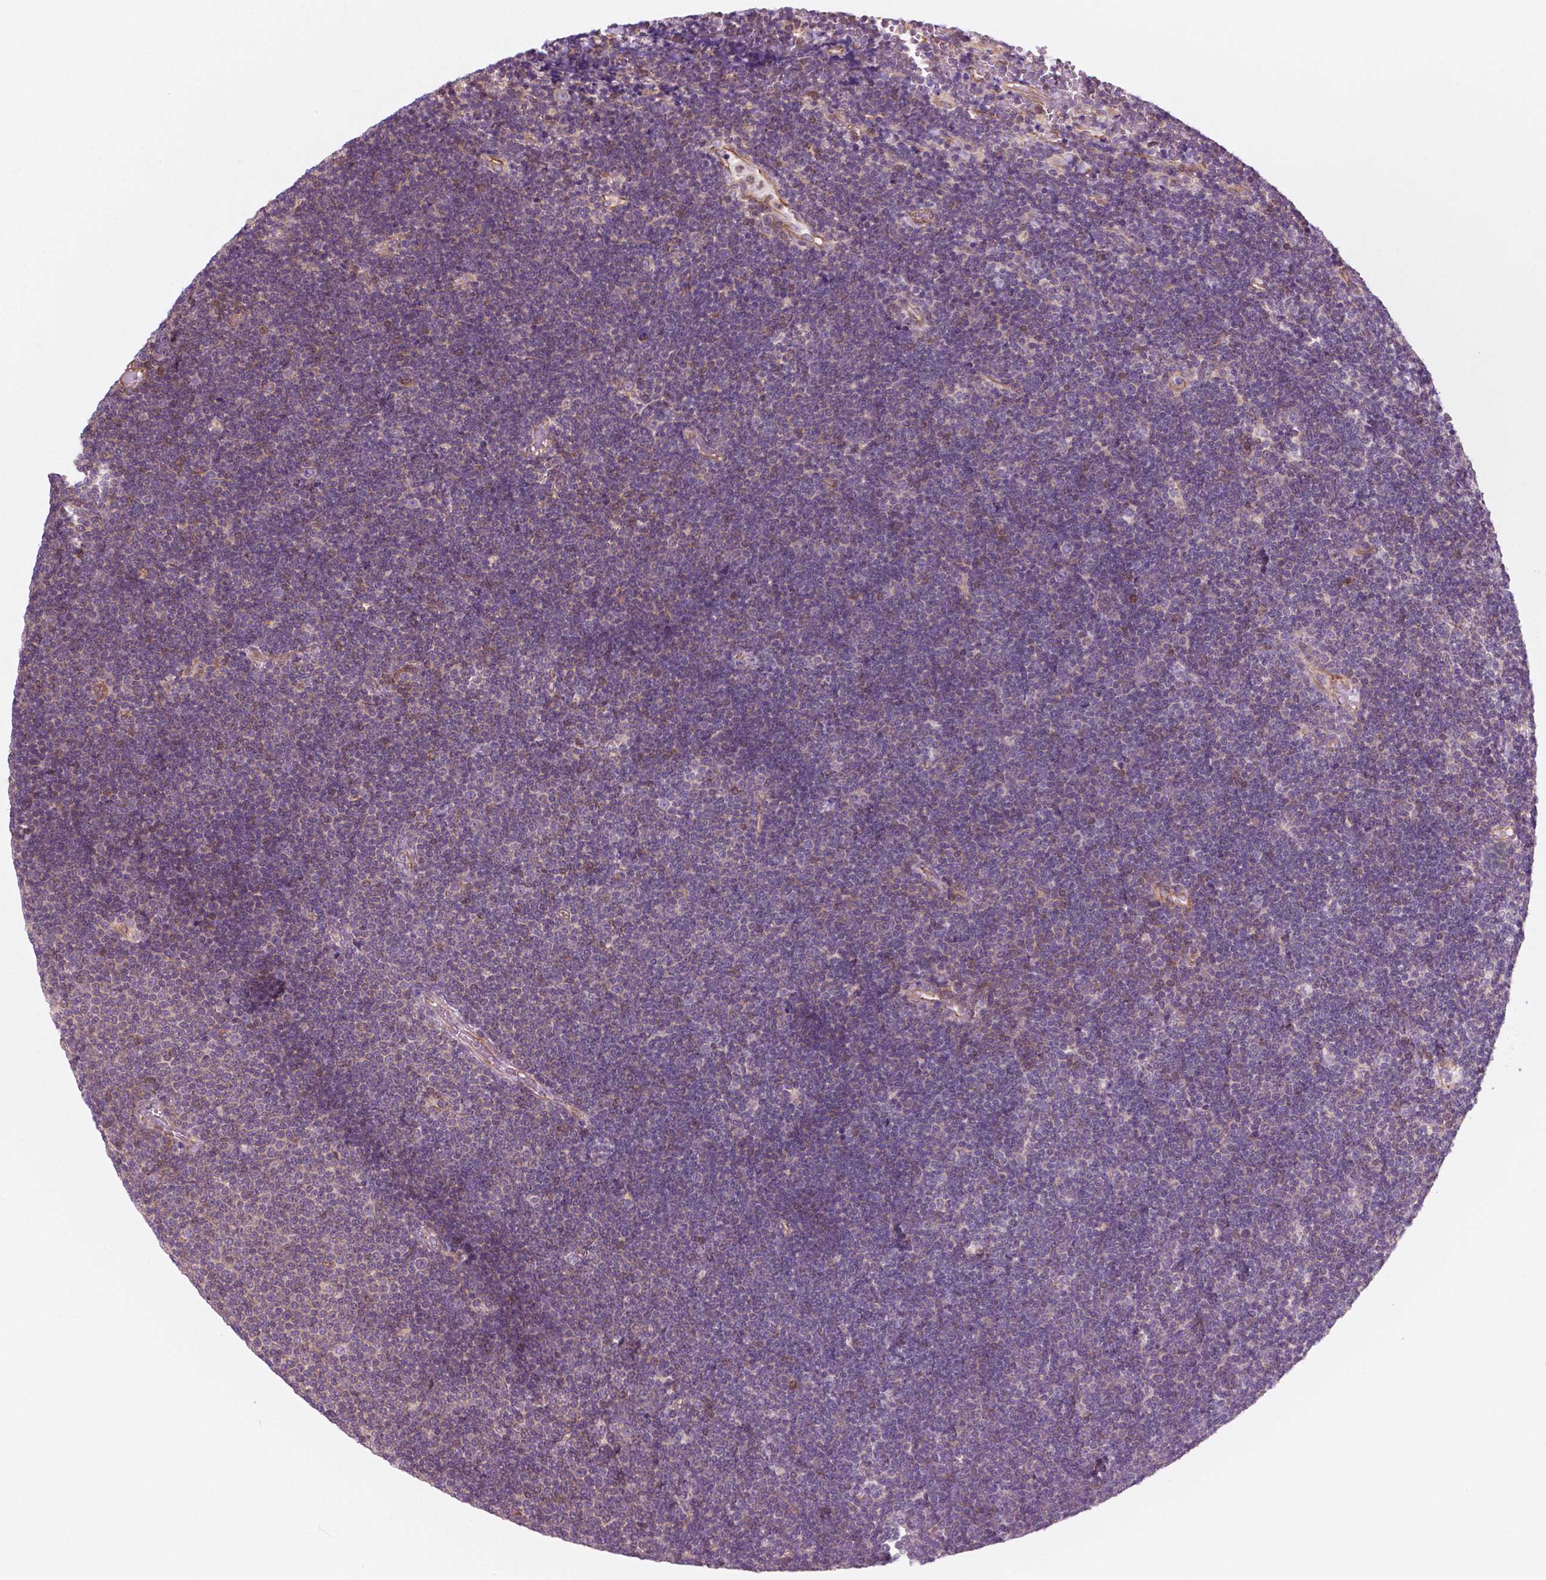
{"staining": {"intensity": "negative", "quantity": "none", "location": "none"}, "tissue": "lymphoma", "cell_type": "Tumor cells", "image_type": "cancer", "snomed": [{"axis": "morphology", "description": "Malignant lymphoma, non-Hodgkin's type, Low grade"}, {"axis": "topography", "description": "Brain"}], "caption": "A micrograph of human low-grade malignant lymphoma, non-Hodgkin's type is negative for staining in tumor cells.", "gene": "SURF4", "patient": {"sex": "female", "age": 66}}